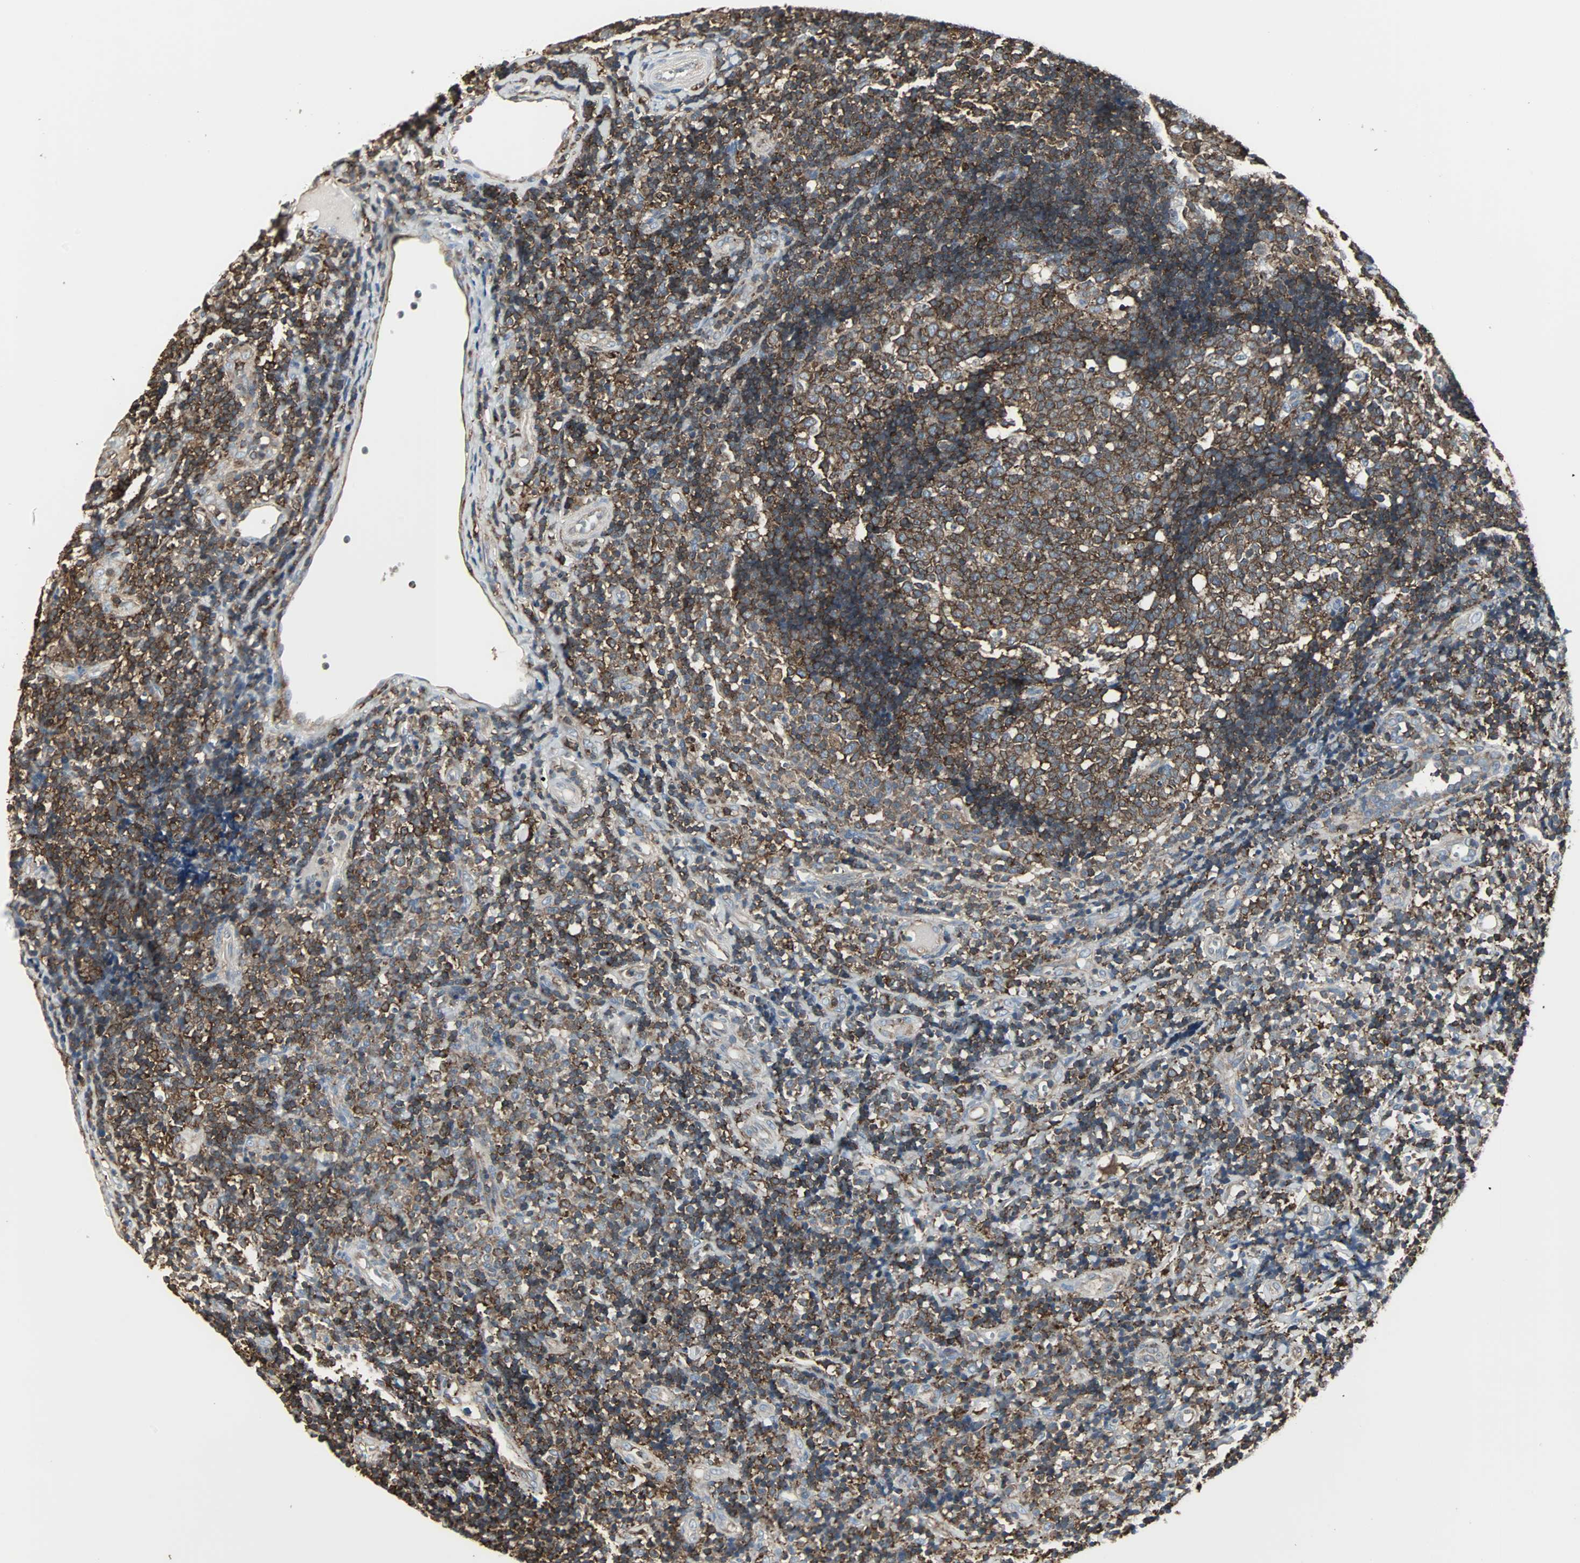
{"staining": {"intensity": "strong", "quantity": ">75%", "location": "cytoplasmic/membranous"}, "tissue": "tonsil", "cell_type": "Germinal center cells", "image_type": "normal", "snomed": [{"axis": "morphology", "description": "Normal tissue, NOS"}, {"axis": "topography", "description": "Tonsil"}], "caption": "Immunohistochemistry micrograph of benign human tonsil stained for a protein (brown), which demonstrates high levels of strong cytoplasmic/membranous staining in approximately >75% of germinal center cells.", "gene": "LRRFIP1", "patient": {"sex": "female", "age": 40}}